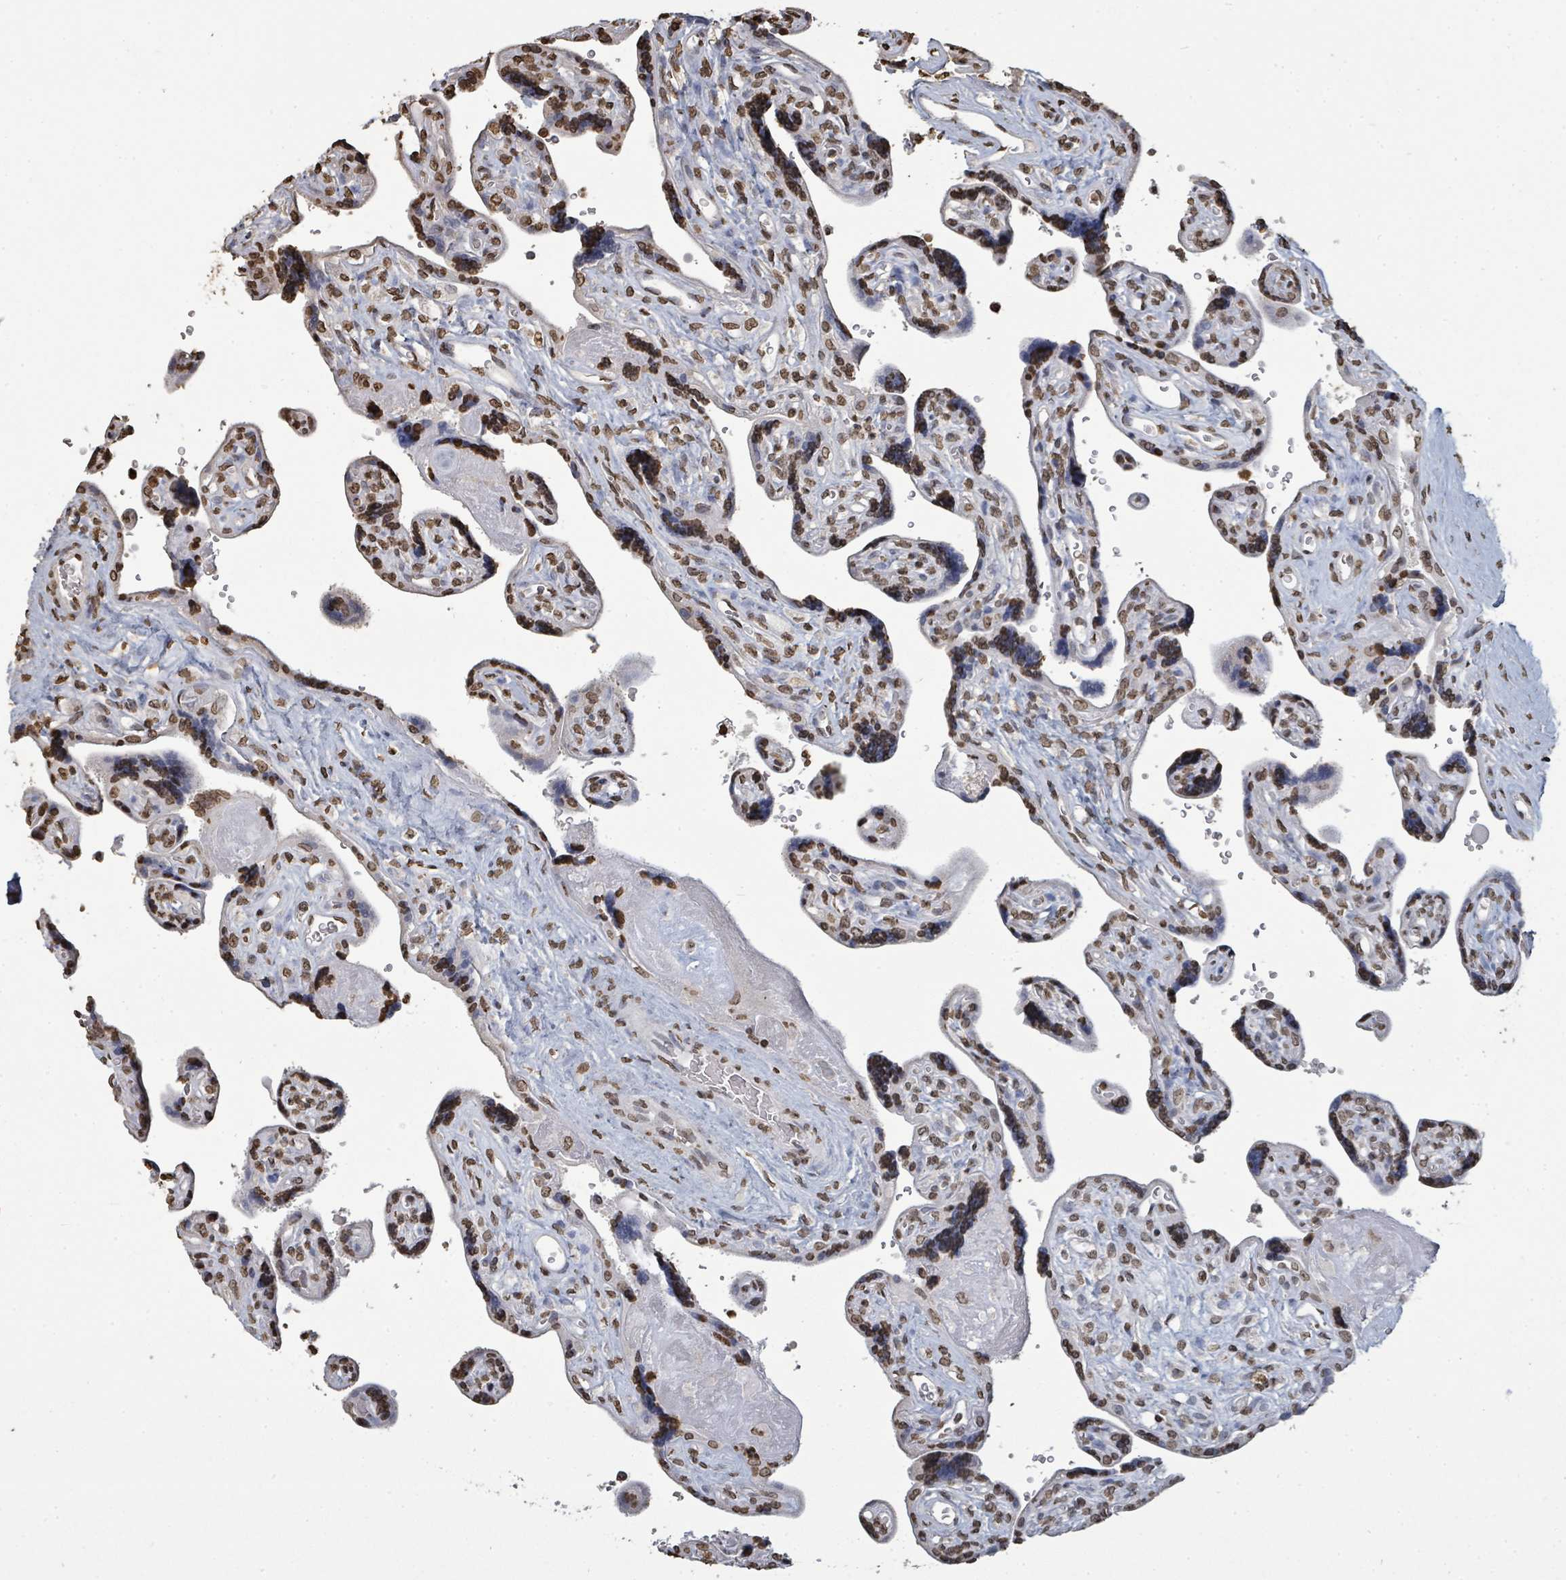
{"staining": {"intensity": "strong", "quantity": ">75%", "location": "nuclear"}, "tissue": "placenta", "cell_type": "Decidual cells", "image_type": "normal", "snomed": [{"axis": "morphology", "description": "Normal tissue, NOS"}, {"axis": "topography", "description": "Placenta"}], "caption": "Immunohistochemistry histopathology image of benign placenta: placenta stained using IHC displays high levels of strong protein expression localized specifically in the nuclear of decidual cells, appearing as a nuclear brown color.", "gene": "MRPS12", "patient": {"sex": "female", "age": 39}}